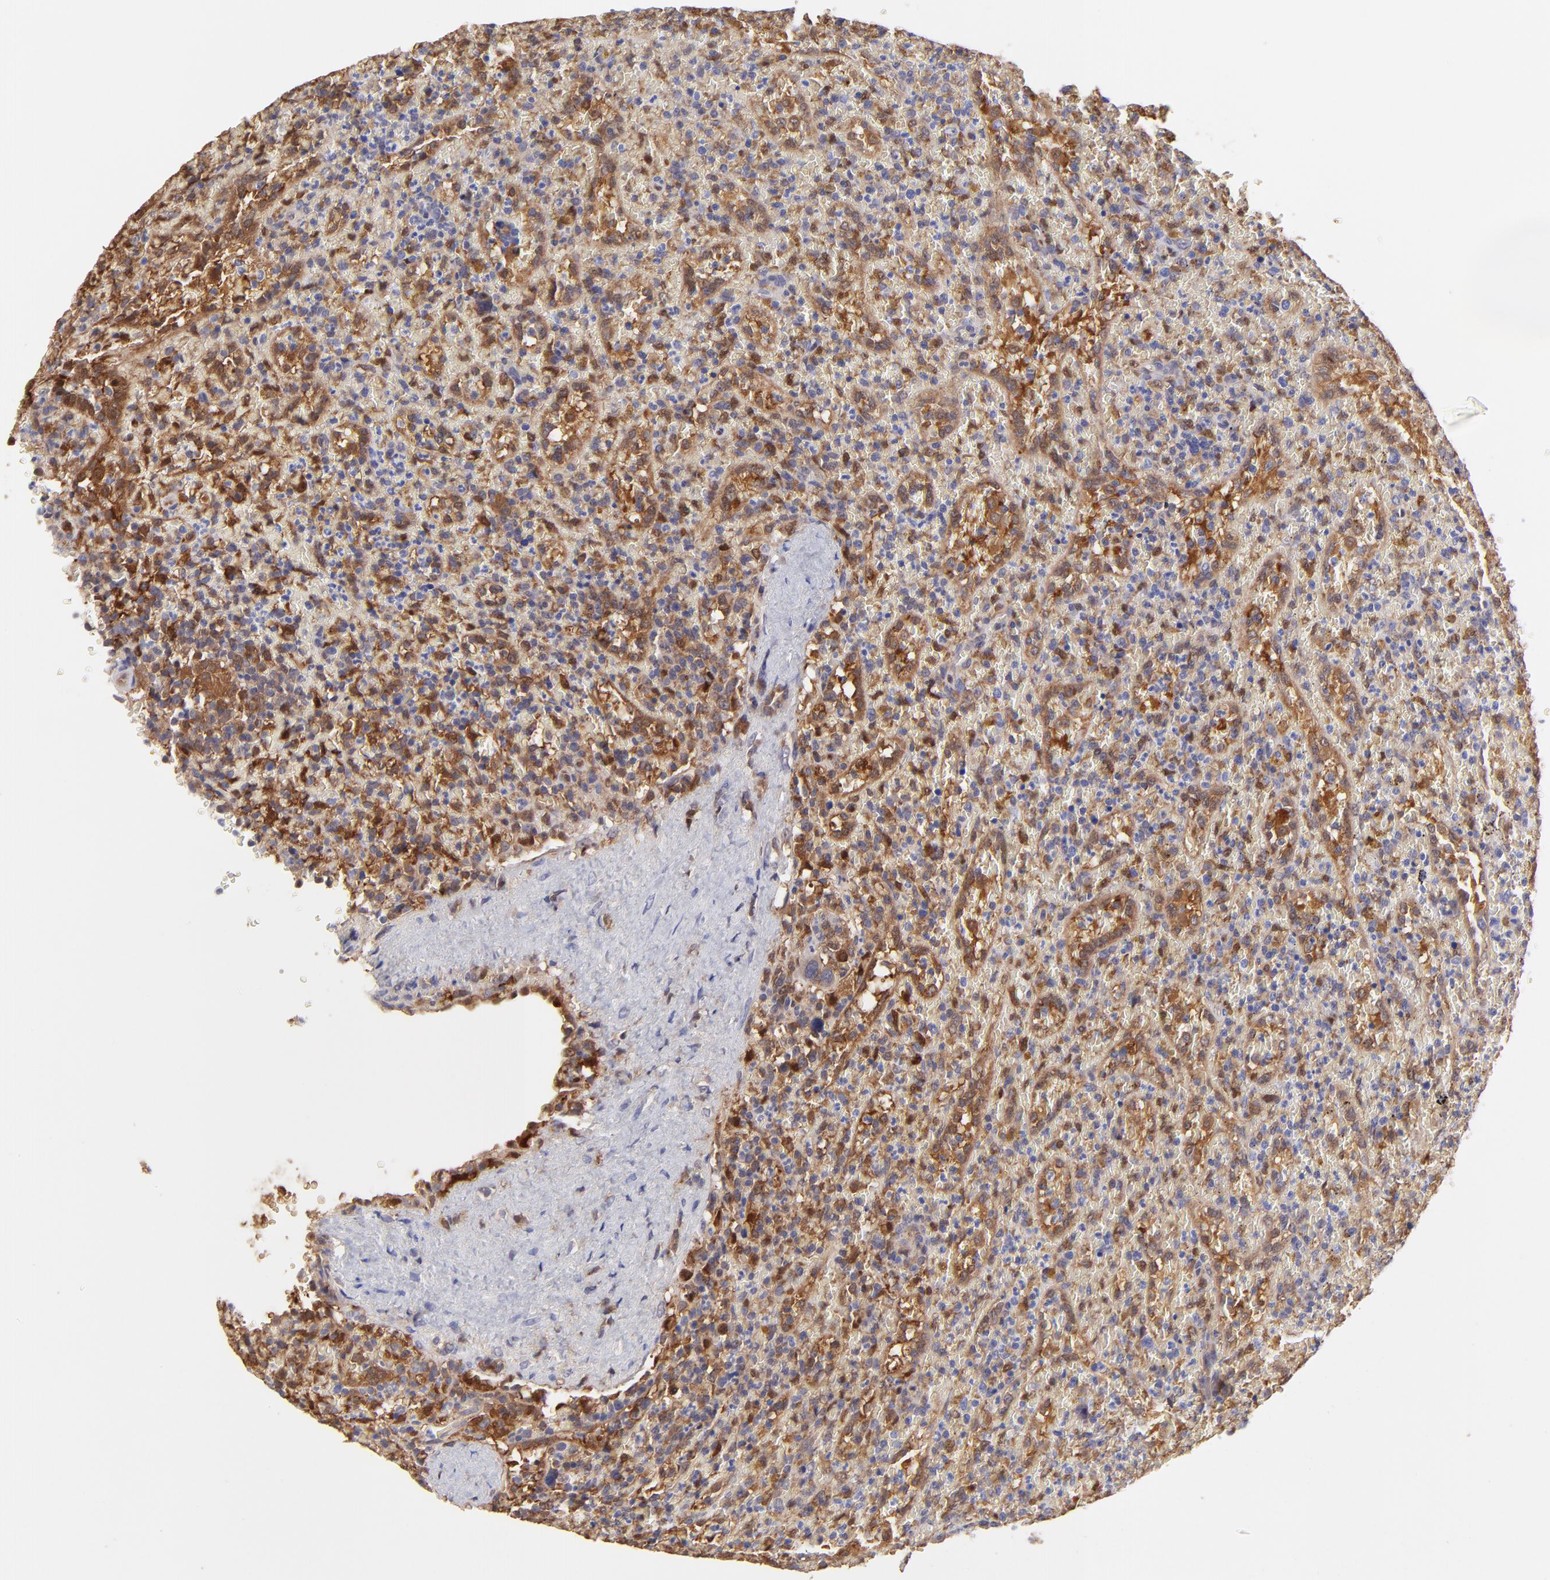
{"staining": {"intensity": "negative", "quantity": "none", "location": "none"}, "tissue": "lymphoma", "cell_type": "Tumor cells", "image_type": "cancer", "snomed": [{"axis": "morphology", "description": "Malignant lymphoma, non-Hodgkin's type, High grade"}, {"axis": "topography", "description": "Spleen"}, {"axis": "topography", "description": "Lymph node"}], "caption": "DAB immunohistochemical staining of human lymphoma reveals no significant staining in tumor cells.", "gene": "HYAL1", "patient": {"sex": "female", "age": 70}}